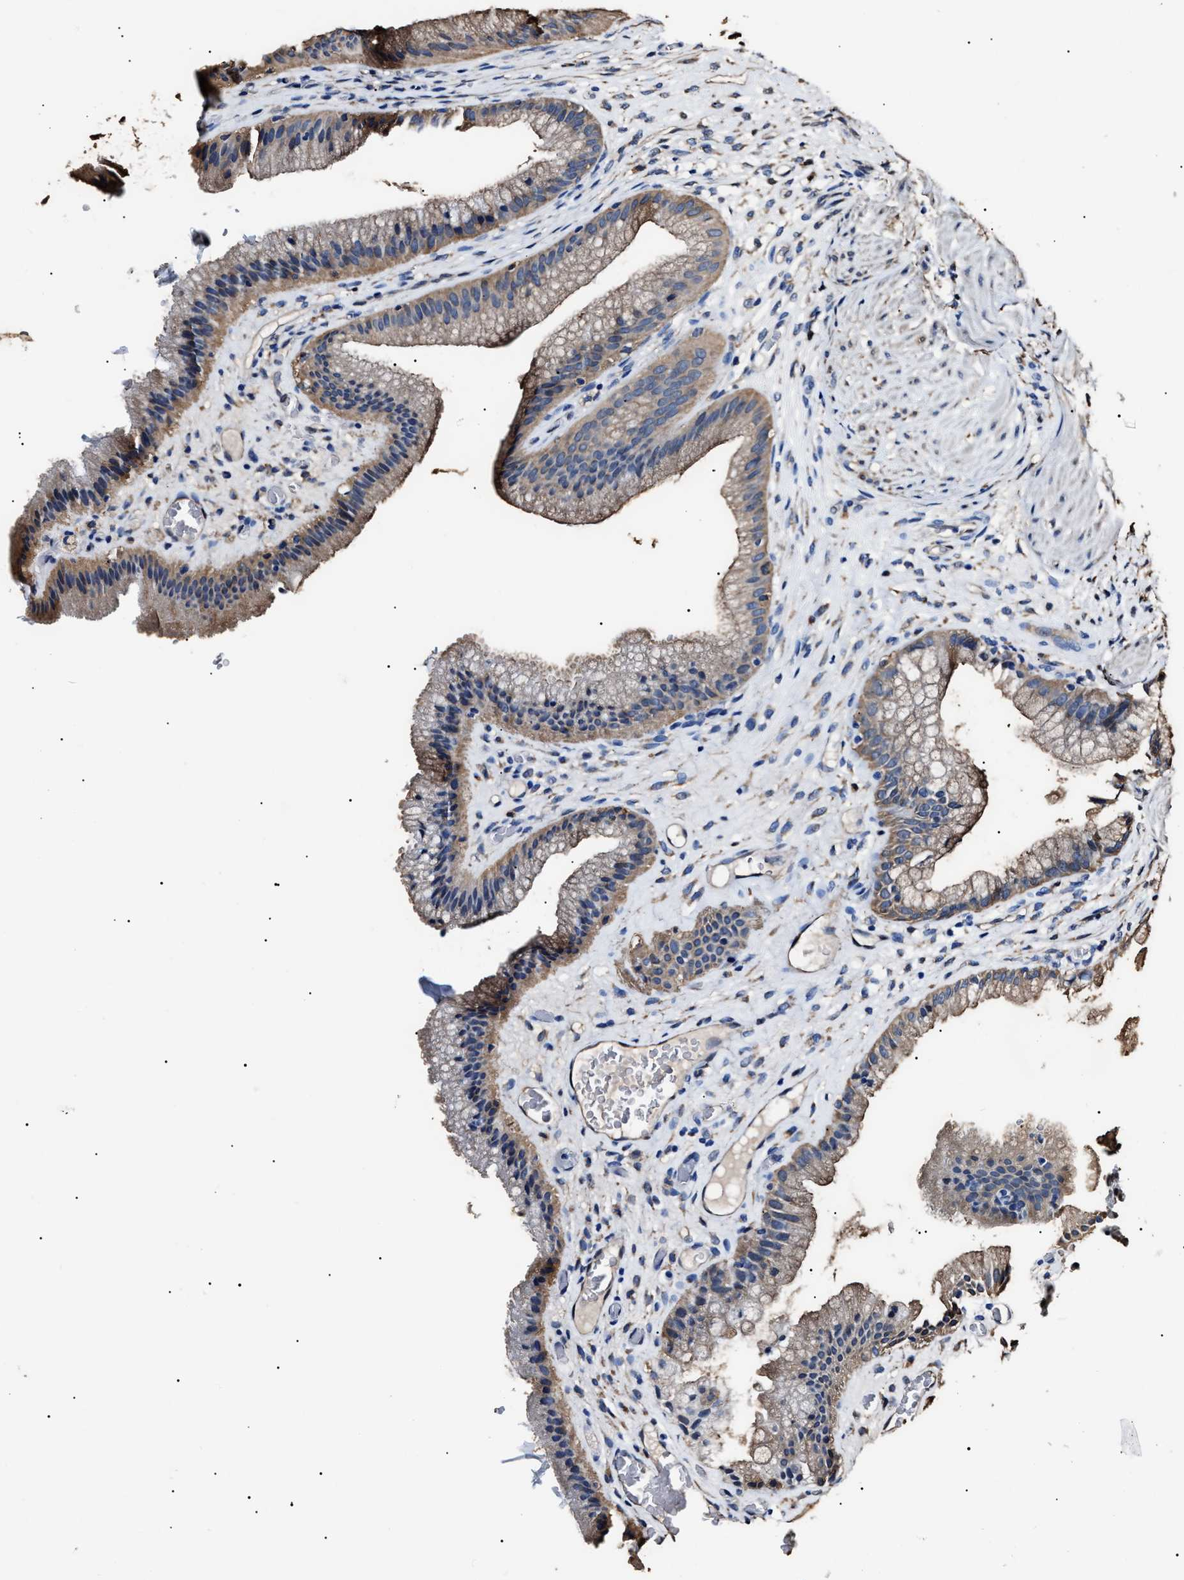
{"staining": {"intensity": "moderate", "quantity": ">75%", "location": "cytoplasmic/membranous"}, "tissue": "gallbladder", "cell_type": "Glandular cells", "image_type": "normal", "snomed": [{"axis": "morphology", "description": "Normal tissue, NOS"}, {"axis": "topography", "description": "Gallbladder"}], "caption": "Gallbladder stained for a protein exhibits moderate cytoplasmic/membranous positivity in glandular cells. The protein is stained brown, and the nuclei are stained in blue (DAB (3,3'-diaminobenzidine) IHC with brightfield microscopy, high magnification).", "gene": "ALDH1A1", "patient": {"sex": "male", "age": 49}}